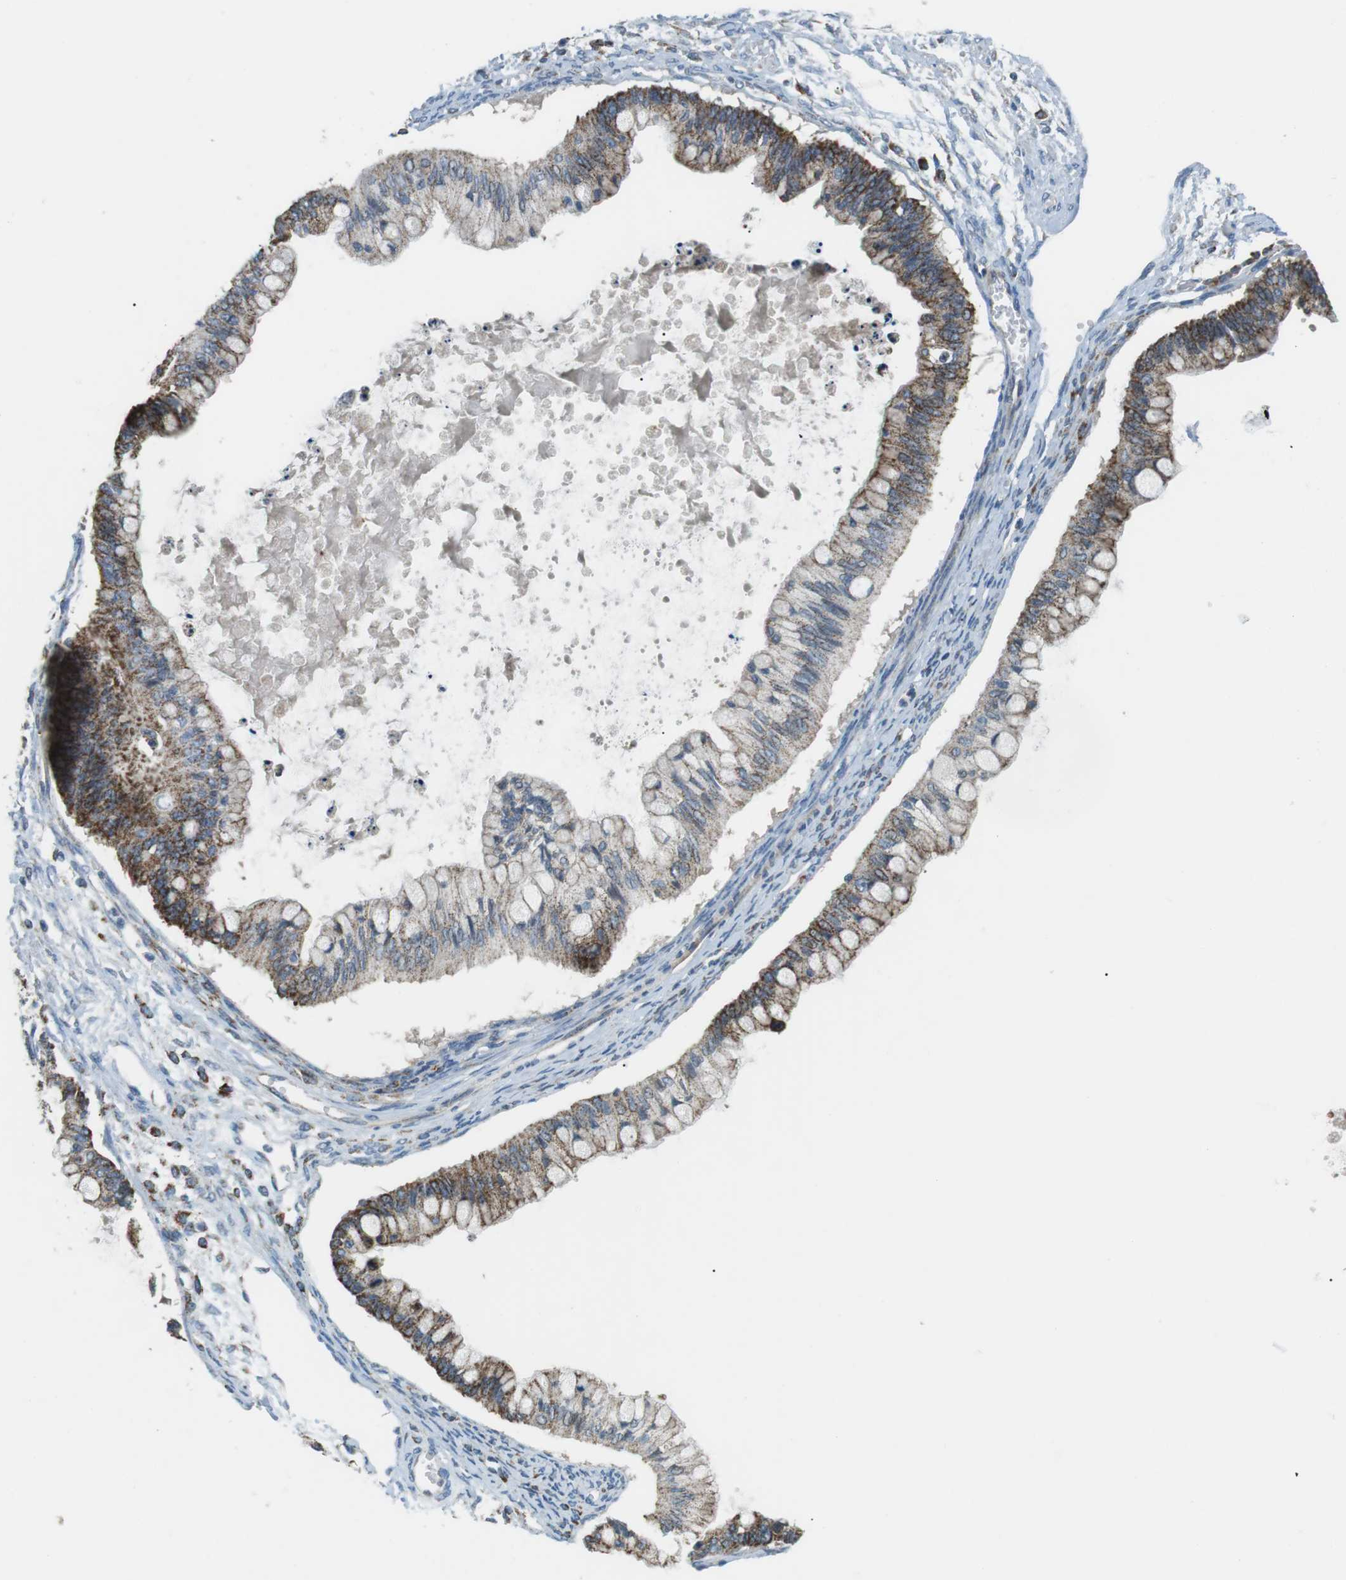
{"staining": {"intensity": "moderate", "quantity": "25%-75%", "location": "cytoplasmic/membranous"}, "tissue": "ovarian cancer", "cell_type": "Tumor cells", "image_type": "cancer", "snomed": [{"axis": "morphology", "description": "Cystadenocarcinoma, mucinous, NOS"}, {"axis": "topography", "description": "Ovary"}], "caption": "Tumor cells display medium levels of moderate cytoplasmic/membranous expression in approximately 25%-75% of cells in ovarian mucinous cystadenocarcinoma.", "gene": "BACE1", "patient": {"sex": "female", "age": 57}}